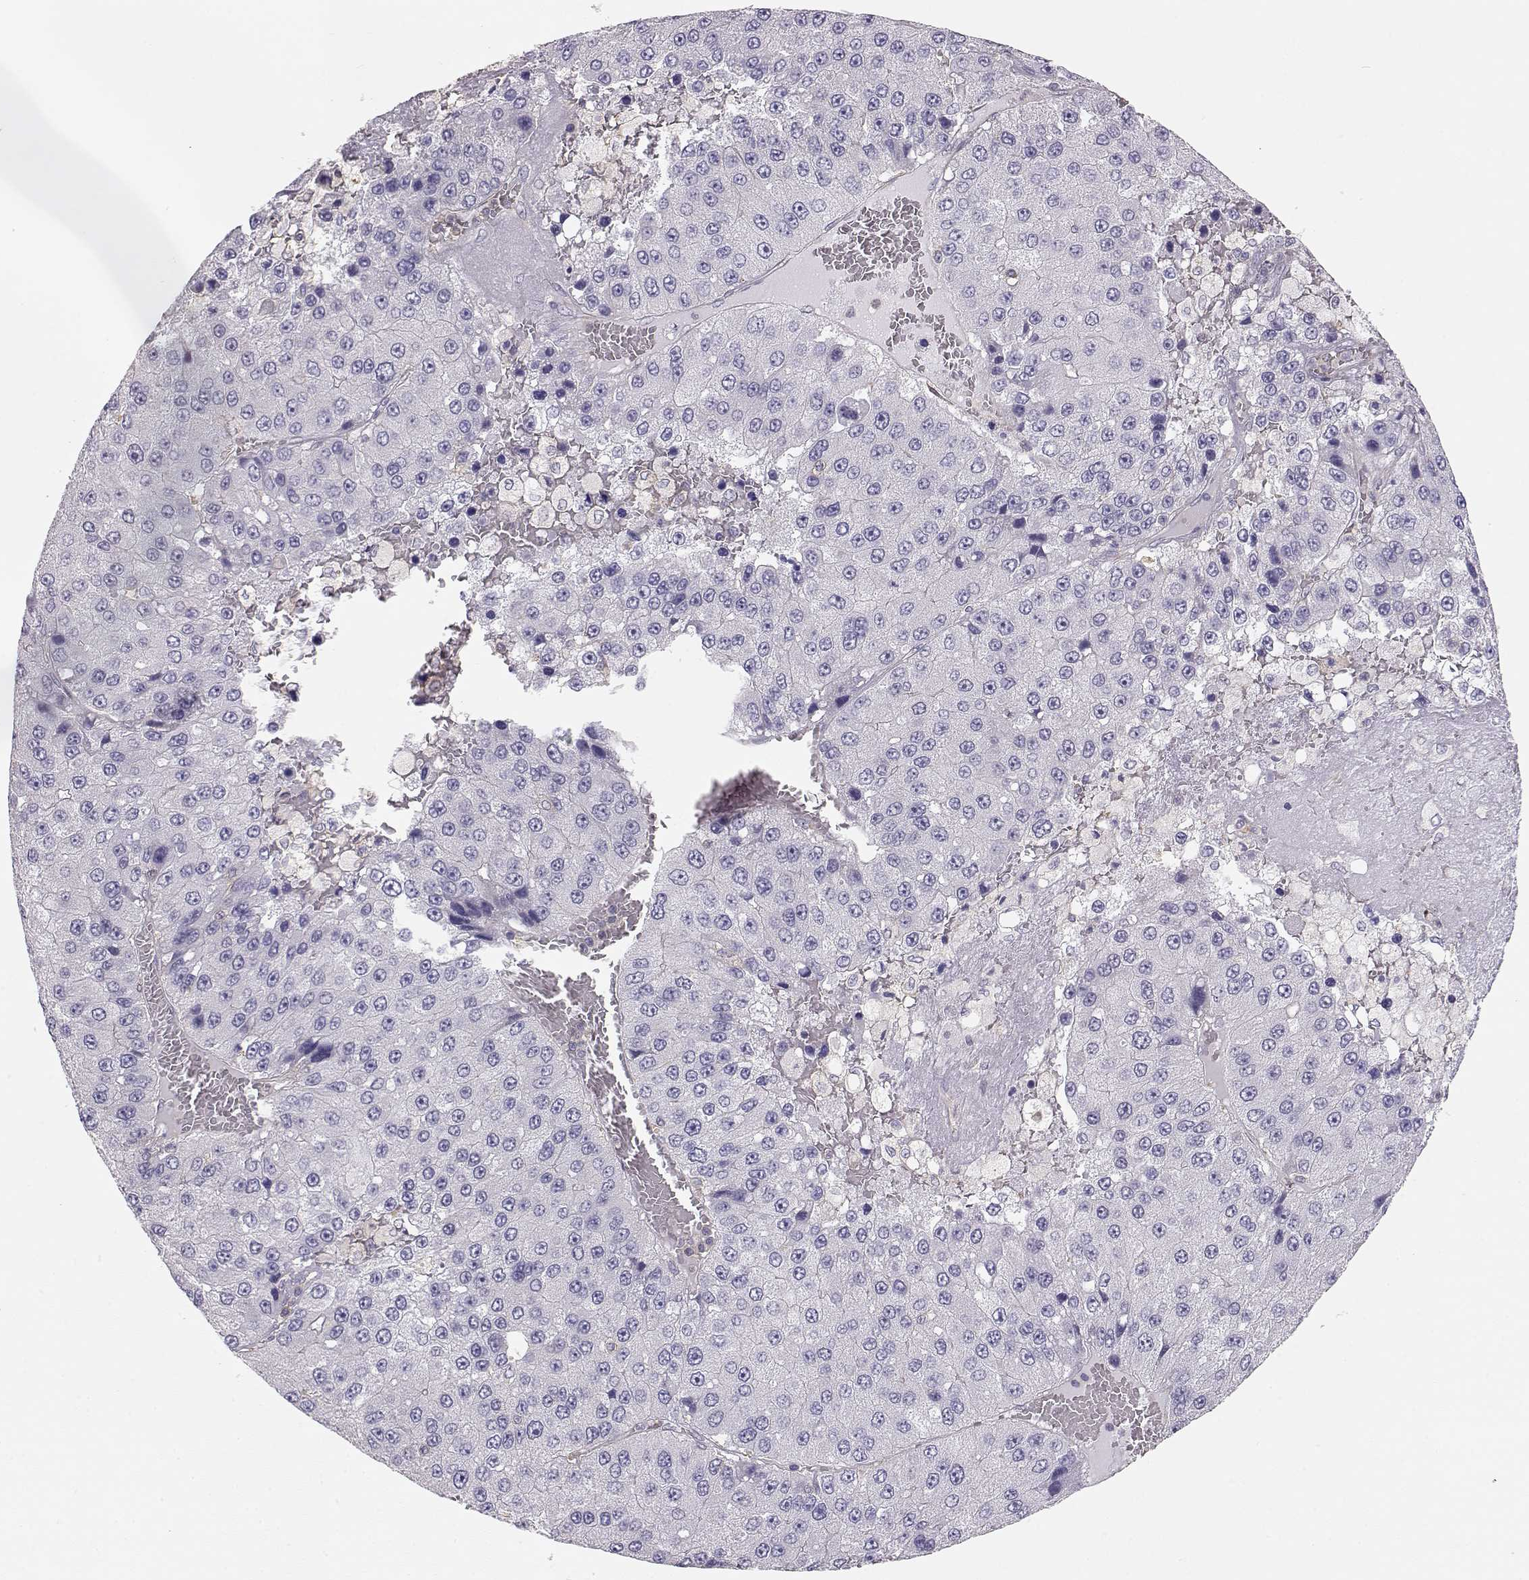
{"staining": {"intensity": "negative", "quantity": "none", "location": "none"}, "tissue": "liver cancer", "cell_type": "Tumor cells", "image_type": "cancer", "snomed": [{"axis": "morphology", "description": "Carcinoma, Hepatocellular, NOS"}, {"axis": "topography", "description": "Liver"}], "caption": "High magnification brightfield microscopy of liver cancer stained with DAB (3,3'-diaminobenzidine) (brown) and counterstained with hematoxylin (blue): tumor cells show no significant expression.", "gene": "DAPL1", "patient": {"sex": "female", "age": 73}}